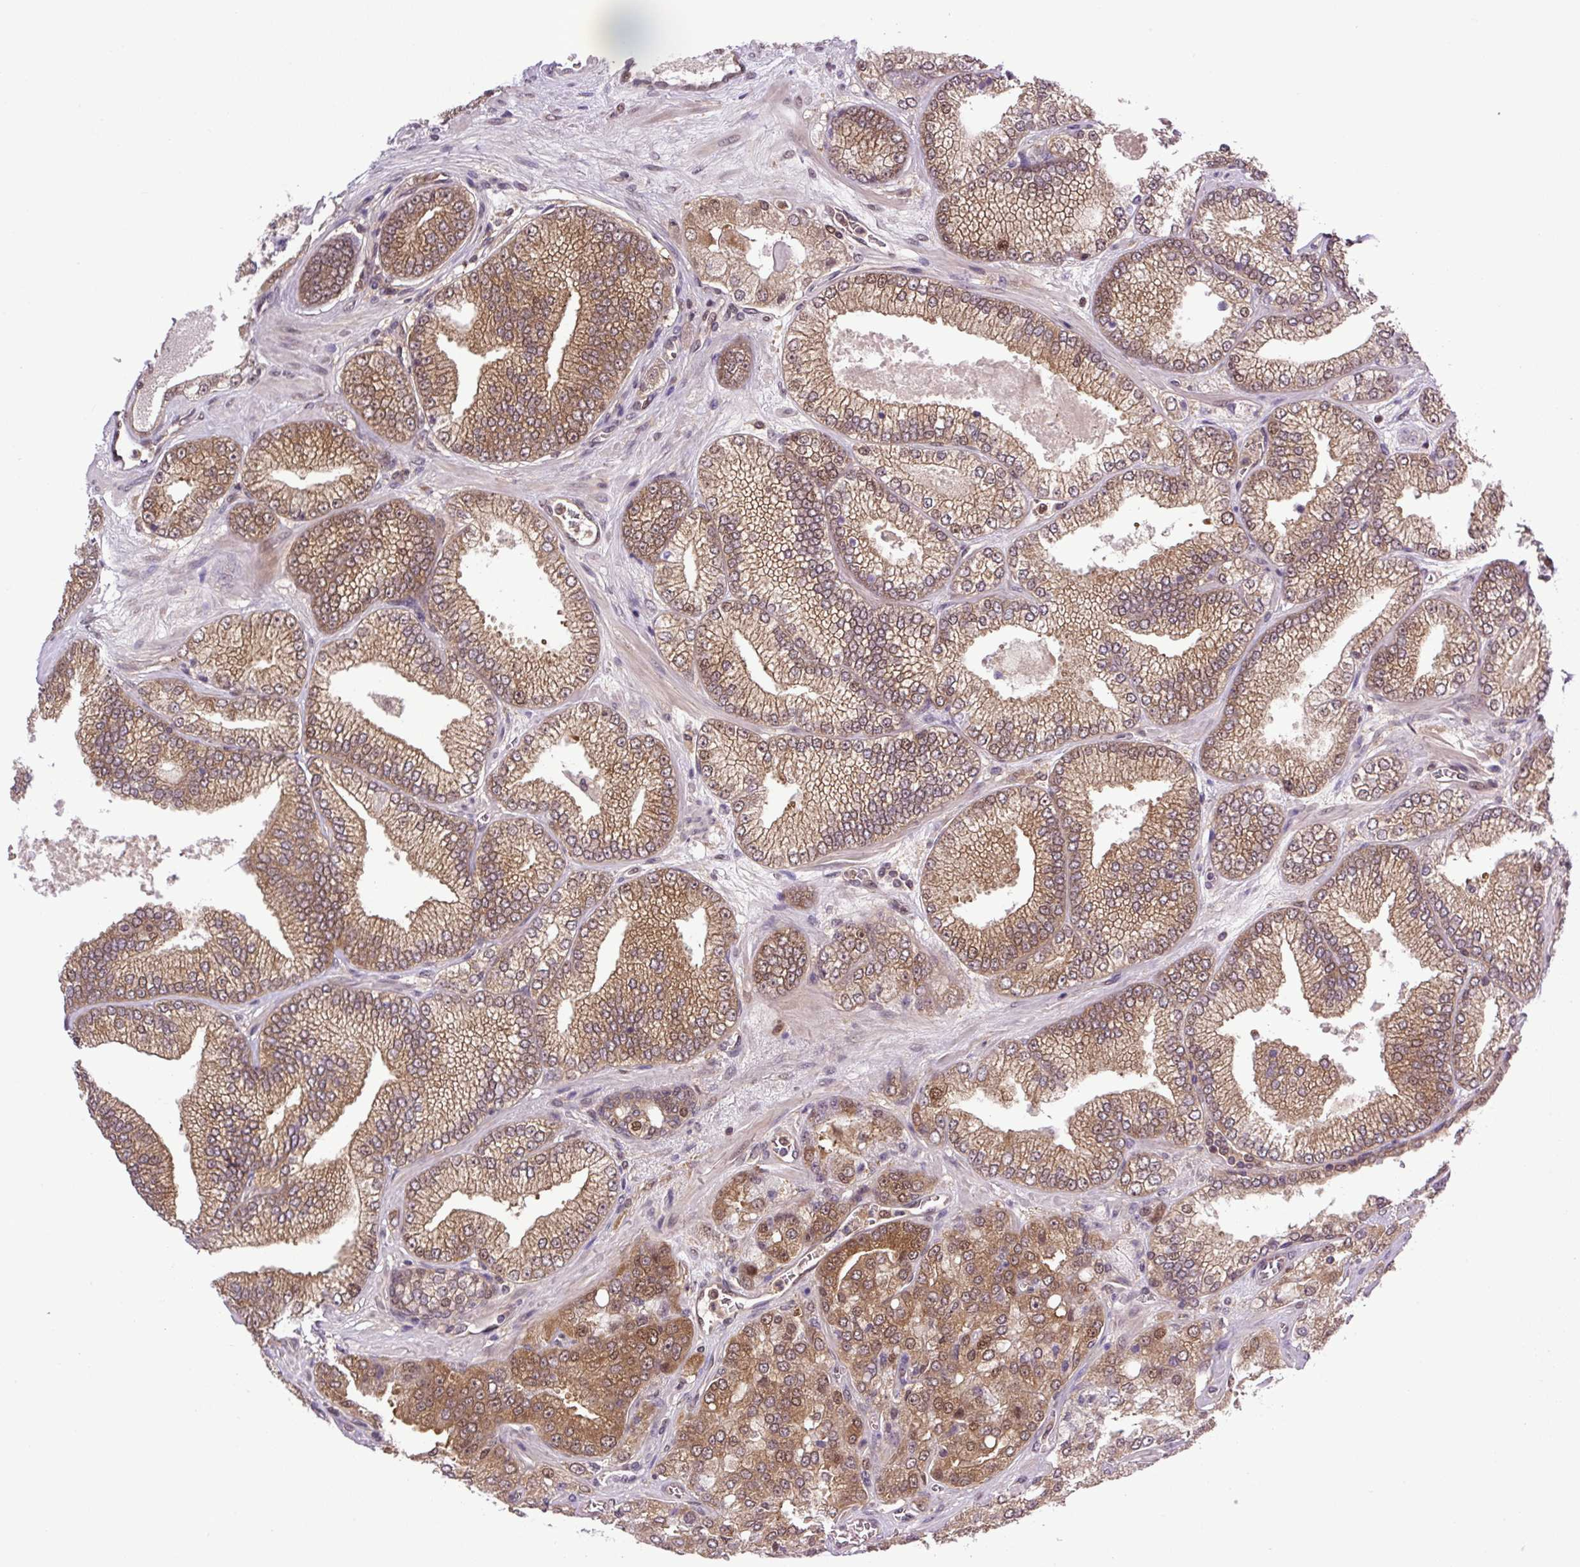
{"staining": {"intensity": "moderate", "quantity": ">75%", "location": "cytoplasmic/membranous,nuclear"}, "tissue": "prostate cancer", "cell_type": "Tumor cells", "image_type": "cancer", "snomed": [{"axis": "morphology", "description": "Adenocarcinoma, High grade"}, {"axis": "topography", "description": "Prostate"}], "caption": "Immunohistochemical staining of high-grade adenocarcinoma (prostate) shows medium levels of moderate cytoplasmic/membranous and nuclear staining in approximately >75% of tumor cells.", "gene": "SGTA", "patient": {"sex": "male", "age": 68}}